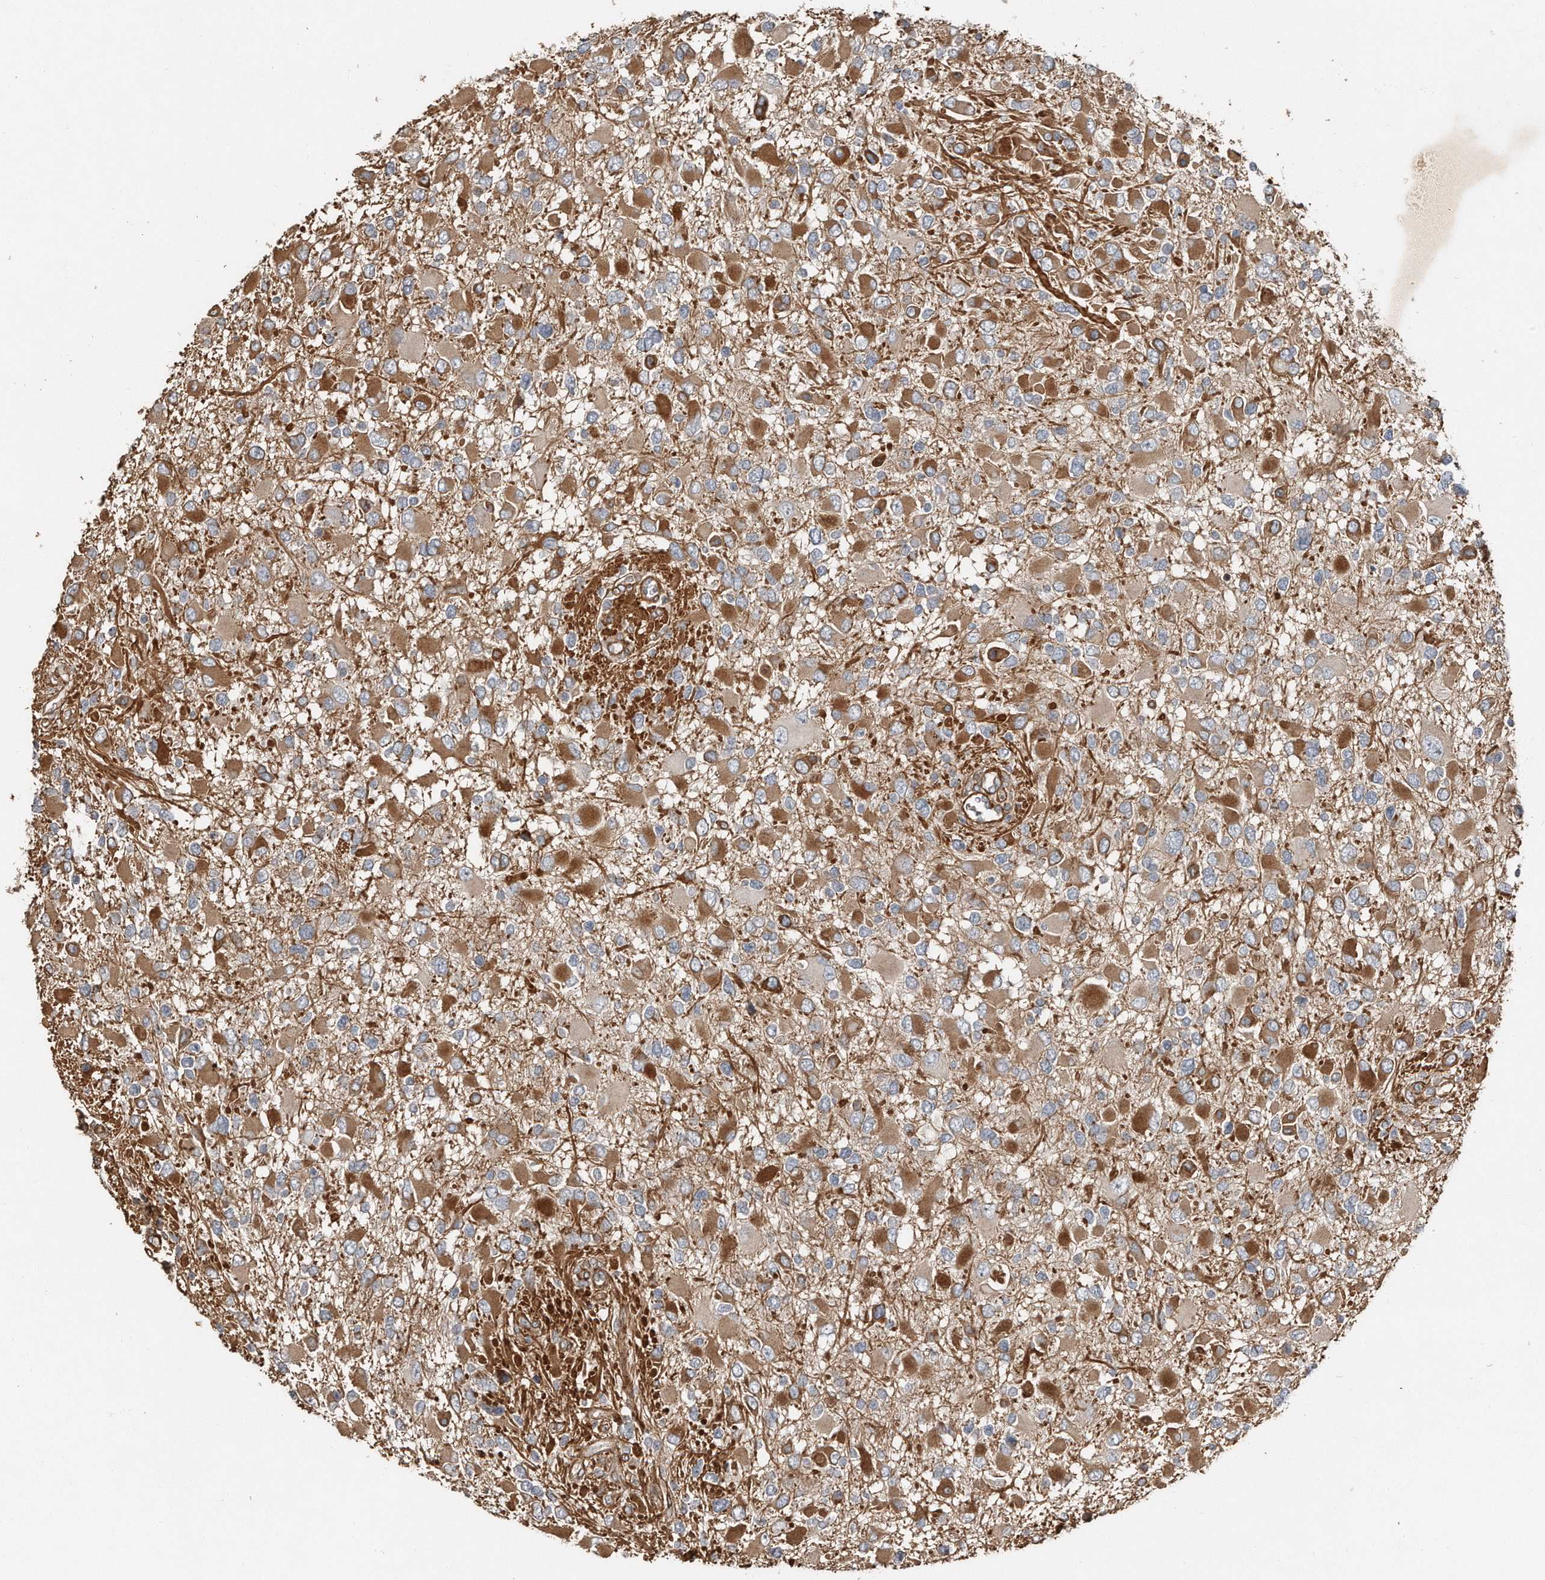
{"staining": {"intensity": "moderate", "quantity": "<25%", "location": "cytoplasmic/membranous"}, "tissue": "glioma", "cell_type": "Tumor cells", "image_type": "cancer", "snomed": [{"axis": "morphology", "description": "Glioma, malignant, High grade"}, {"axis": "topography", "description": "Brain"}], "caption": "High-magnification brightfield microscopy of malignant high-grade glioma stained with DAB (brown) and counterstained with hematoxylin (blue). tumor cells exhibit moderate cytoplasmic/membranous positivity is identified in approximately<25% of cells. (DAB = brown stain, brightfield microscopy at high magnification).", "gene": "SNAP47", "patient": {"sex": "male", "age": 53}}